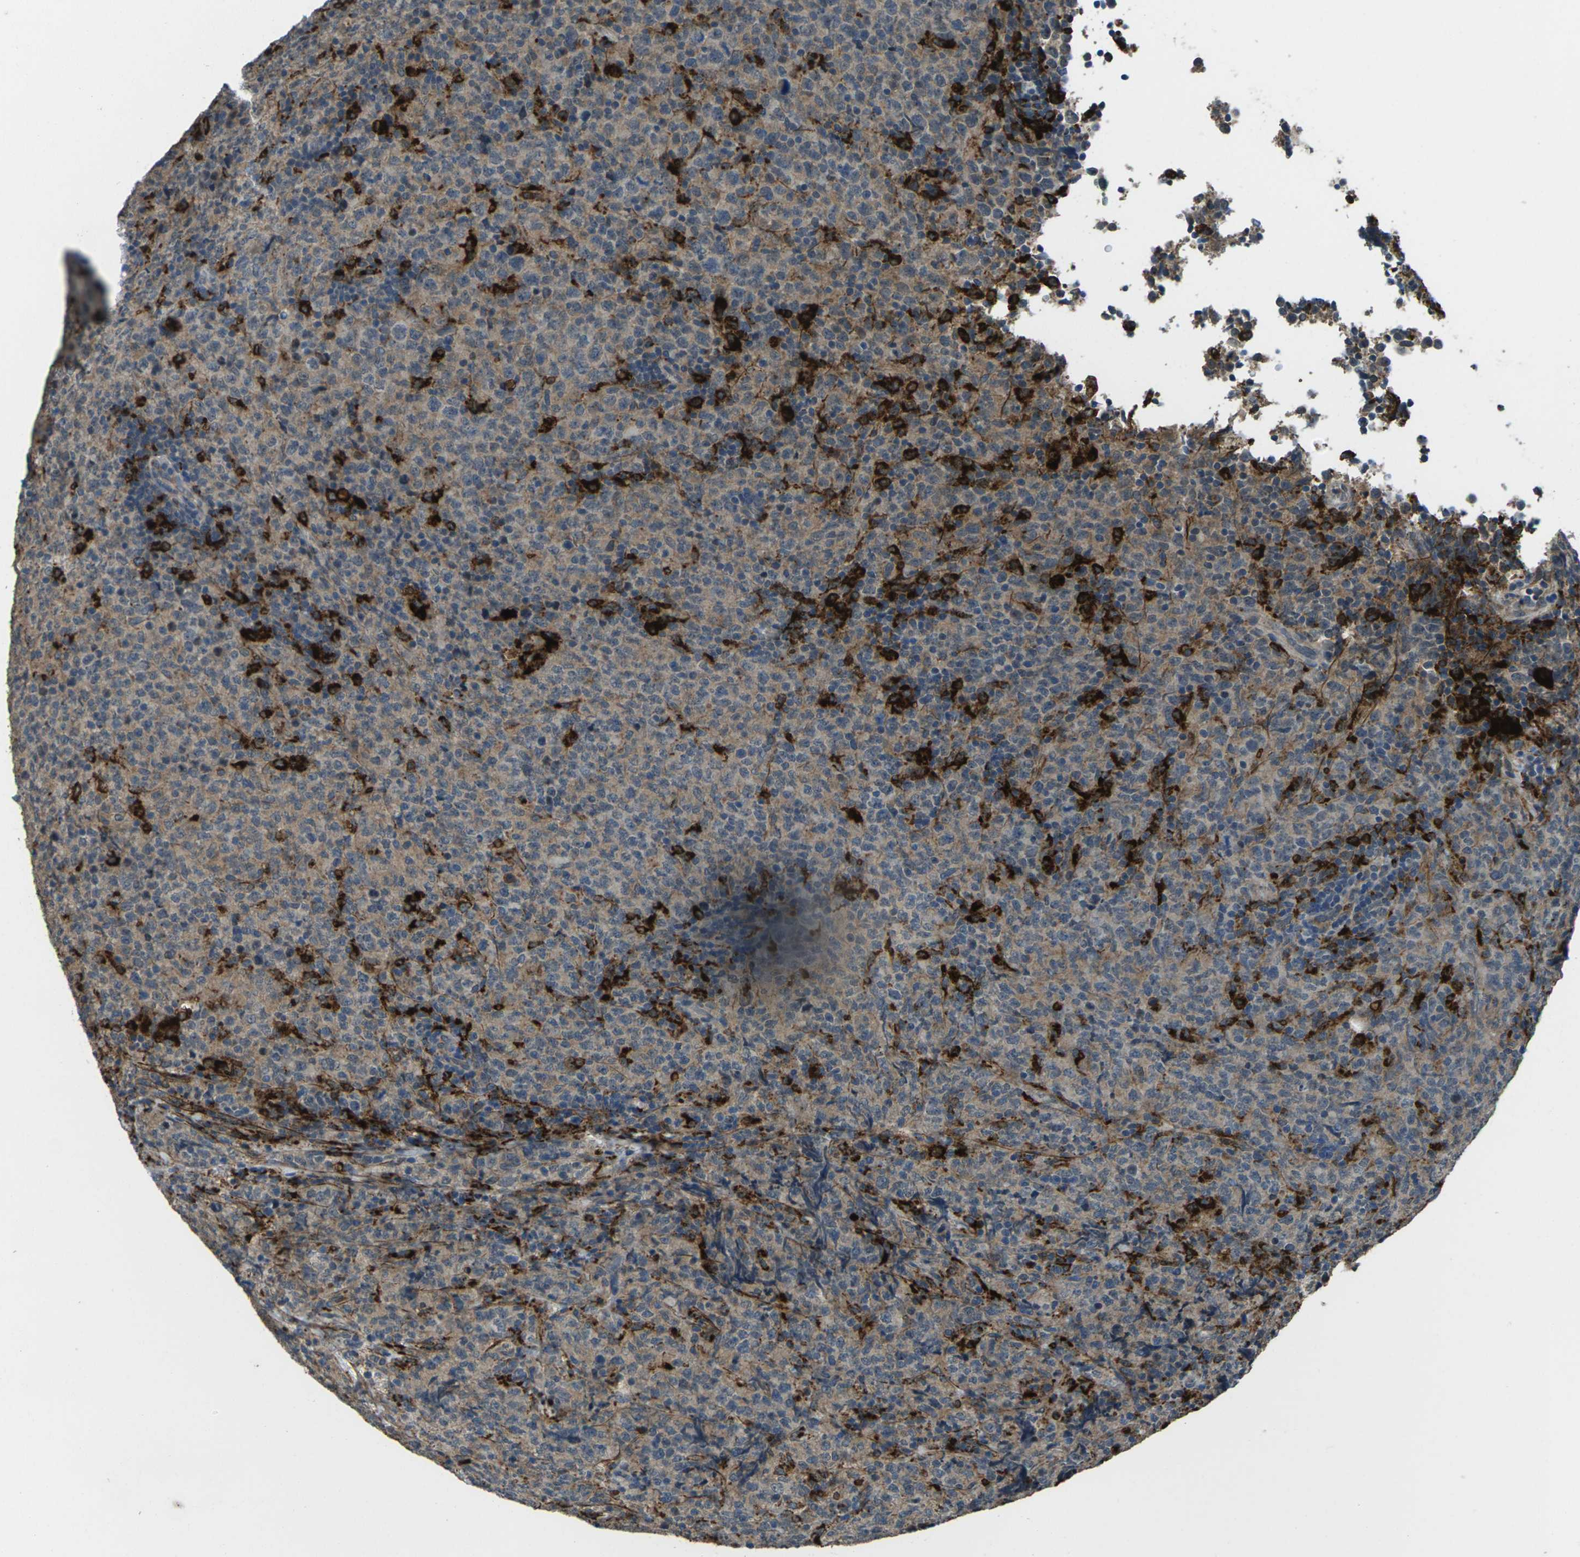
{"staining": {"intensity": "strong", "quantity": "<25%", "location": "cytoplasmic/membranous"}, "tissue": "lymphoma", "cell_type": "Tumor cells", "image_type": "cancer", "snomed": [{"axis": "morphology", "description": "Malignant lymphoma, non-Hodgkin's type, High grade"}, {"axis": "topography", "description": "Tonsil"}], "caption": "DAB (3,3'-diaminobenzidine) immunohistochemical staining of human lymphoma reveals strong cytoplasmic/membranous protein staining in approximately <25% of tumor cells.", "gene": "SLC31A2", "patient": {"sex": "female", "age": 36}}